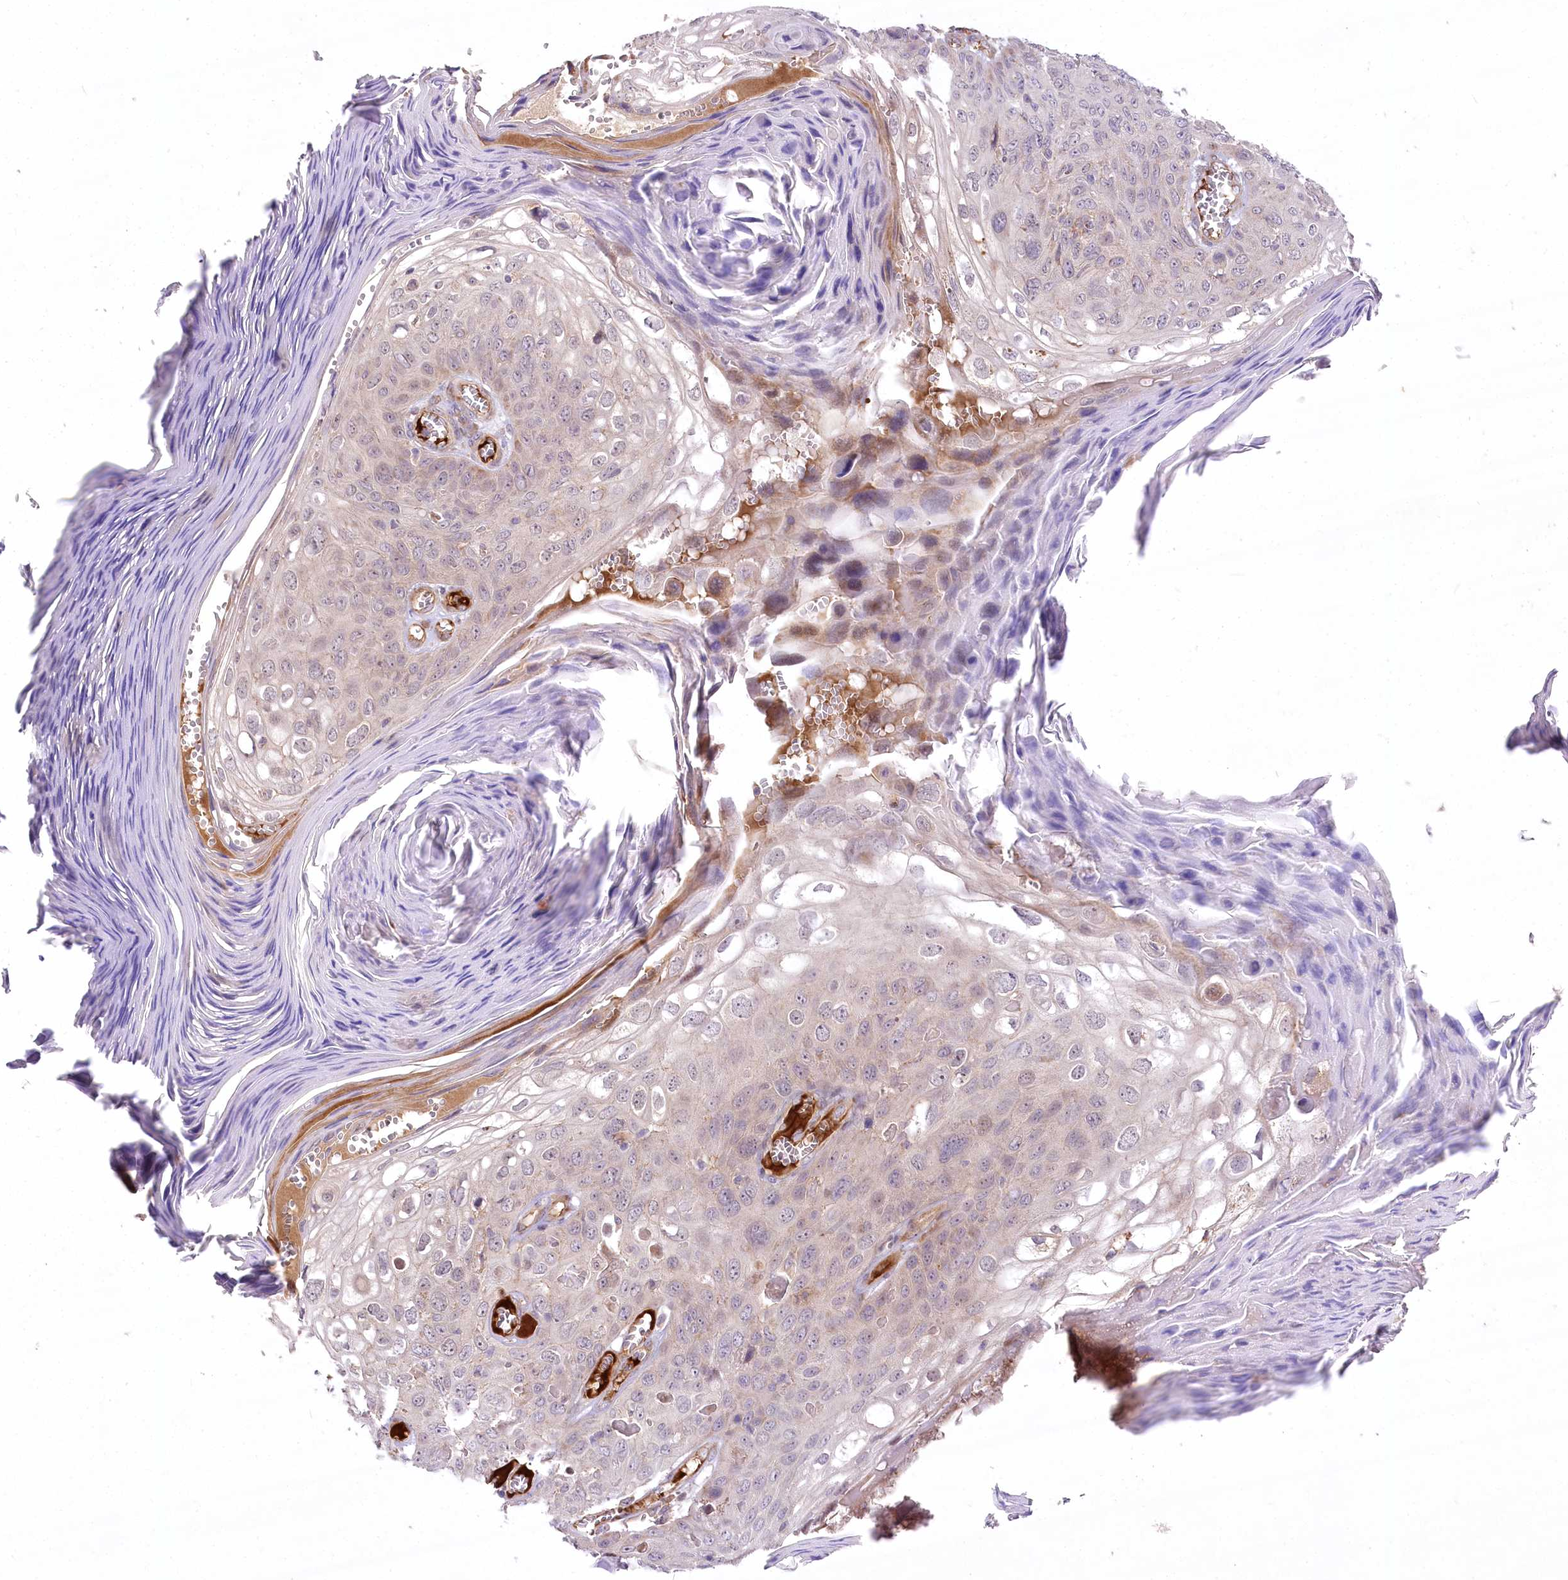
{"staining": {"intensity": "weak", "quantity": "<25%", "location": "cytoplasmic/membranous"}, "tissue": "skin cancer", "cell_type": "Tumor cells", "image_type": "cancer", "snomed": [{"axis": "morphology", "description": "Squamous cell carcinoma, NOS"}, {"axis": "topography", "description": "Skin"}], "caption": "A histopathology image of skin cancer stained for a protein displays no brown staining in tumor cells.", "gene": "PSTK", "patient": {"sex": "female", "age": 90}}